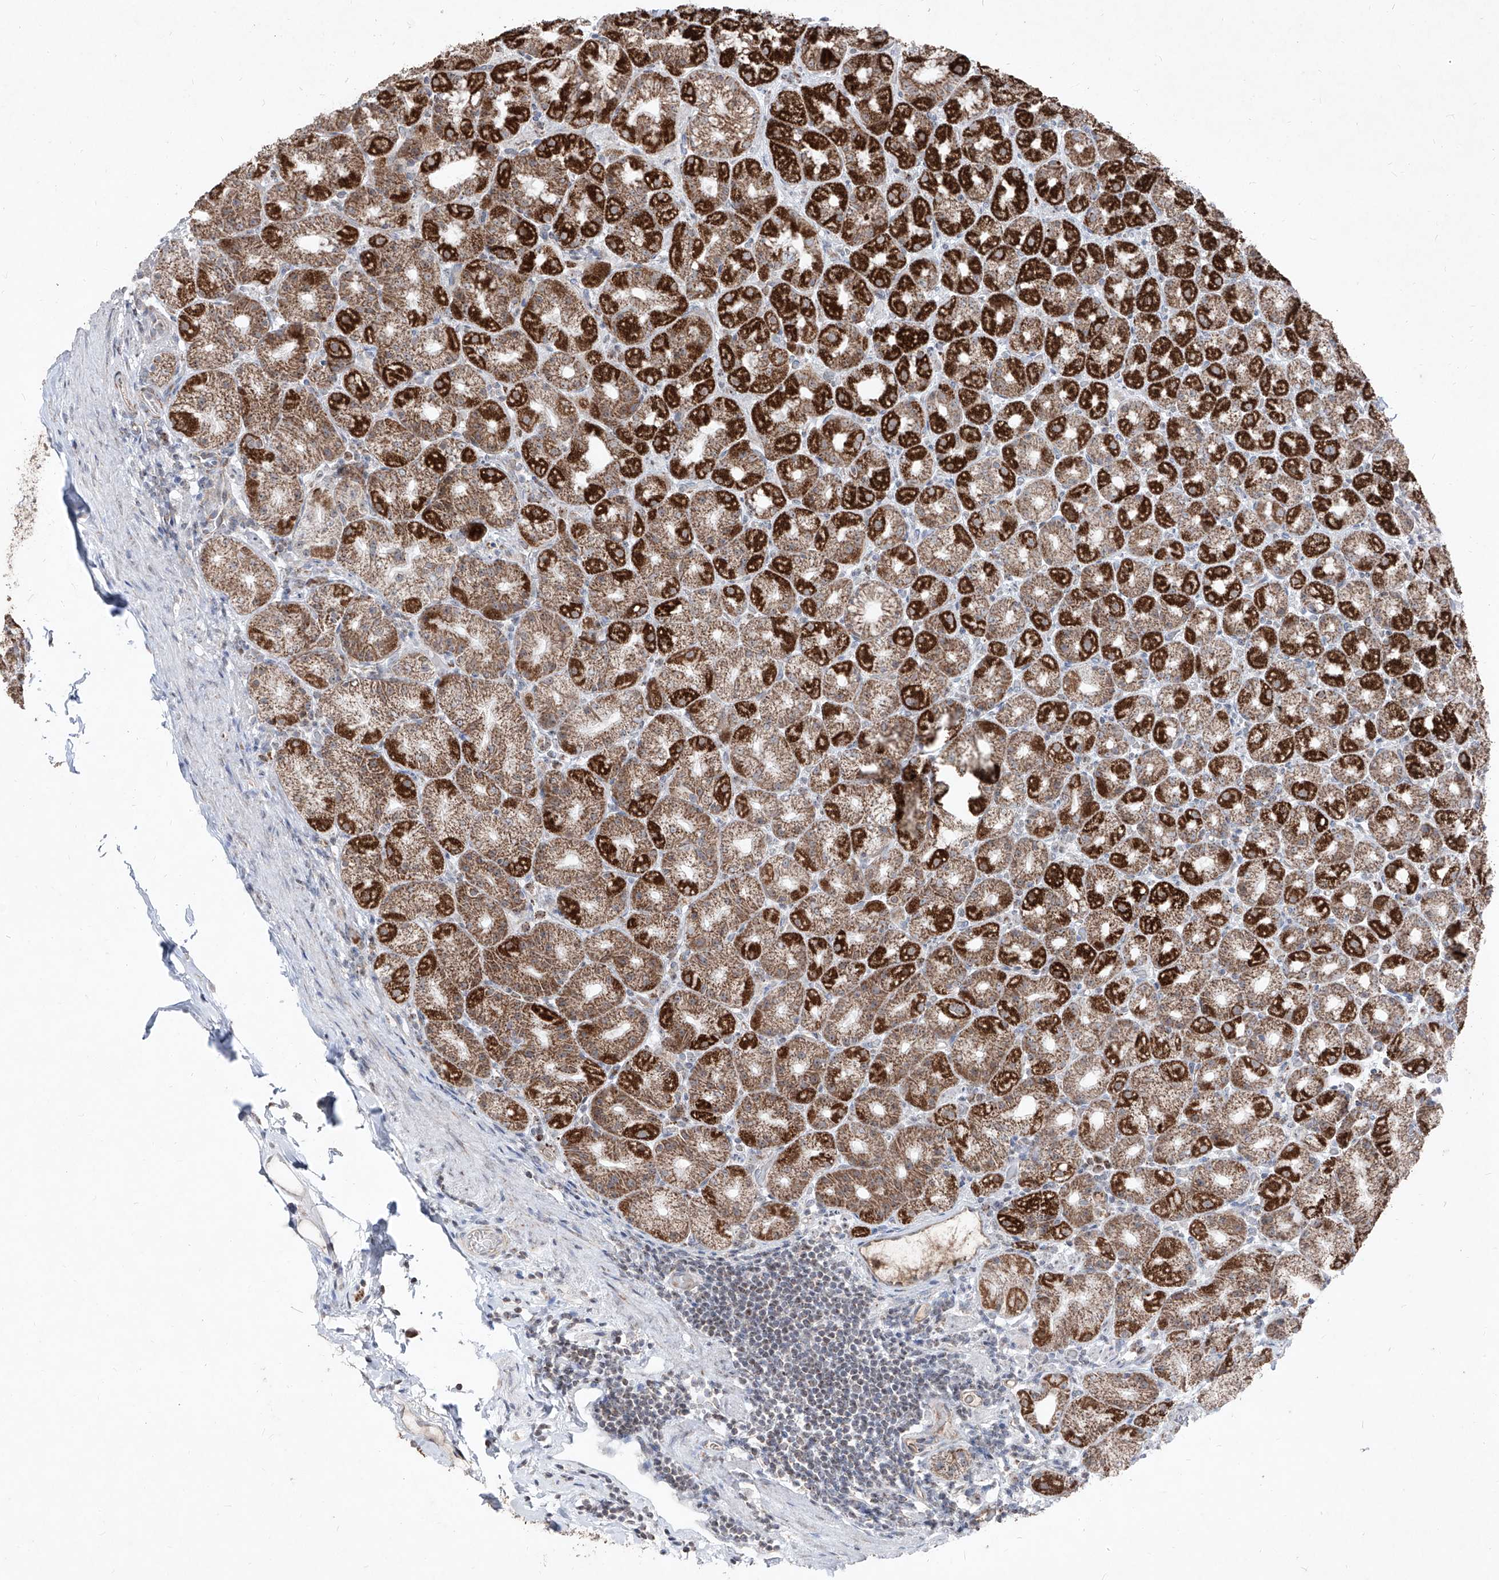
{"staining": {"intensity": "strong", "quantity": ">75%", "location": "cytoplasmic/membranous"}, "tissue": "stomach", "cell_type": "Glandular cells", "image_type": "normal", "snomed": [{"axis": "morphology", "description": "Normal tissue, NOS"}, {"axis": "topography", "description": "Stomach, upper"}], "caption": "This is an image of IHC staining of normal stomach, which shows strong positivity in the cytoplasmic/membranous of glandular cells.", "gene": "NDUFB3", "patient": {"sex": "male", "age": 68}}